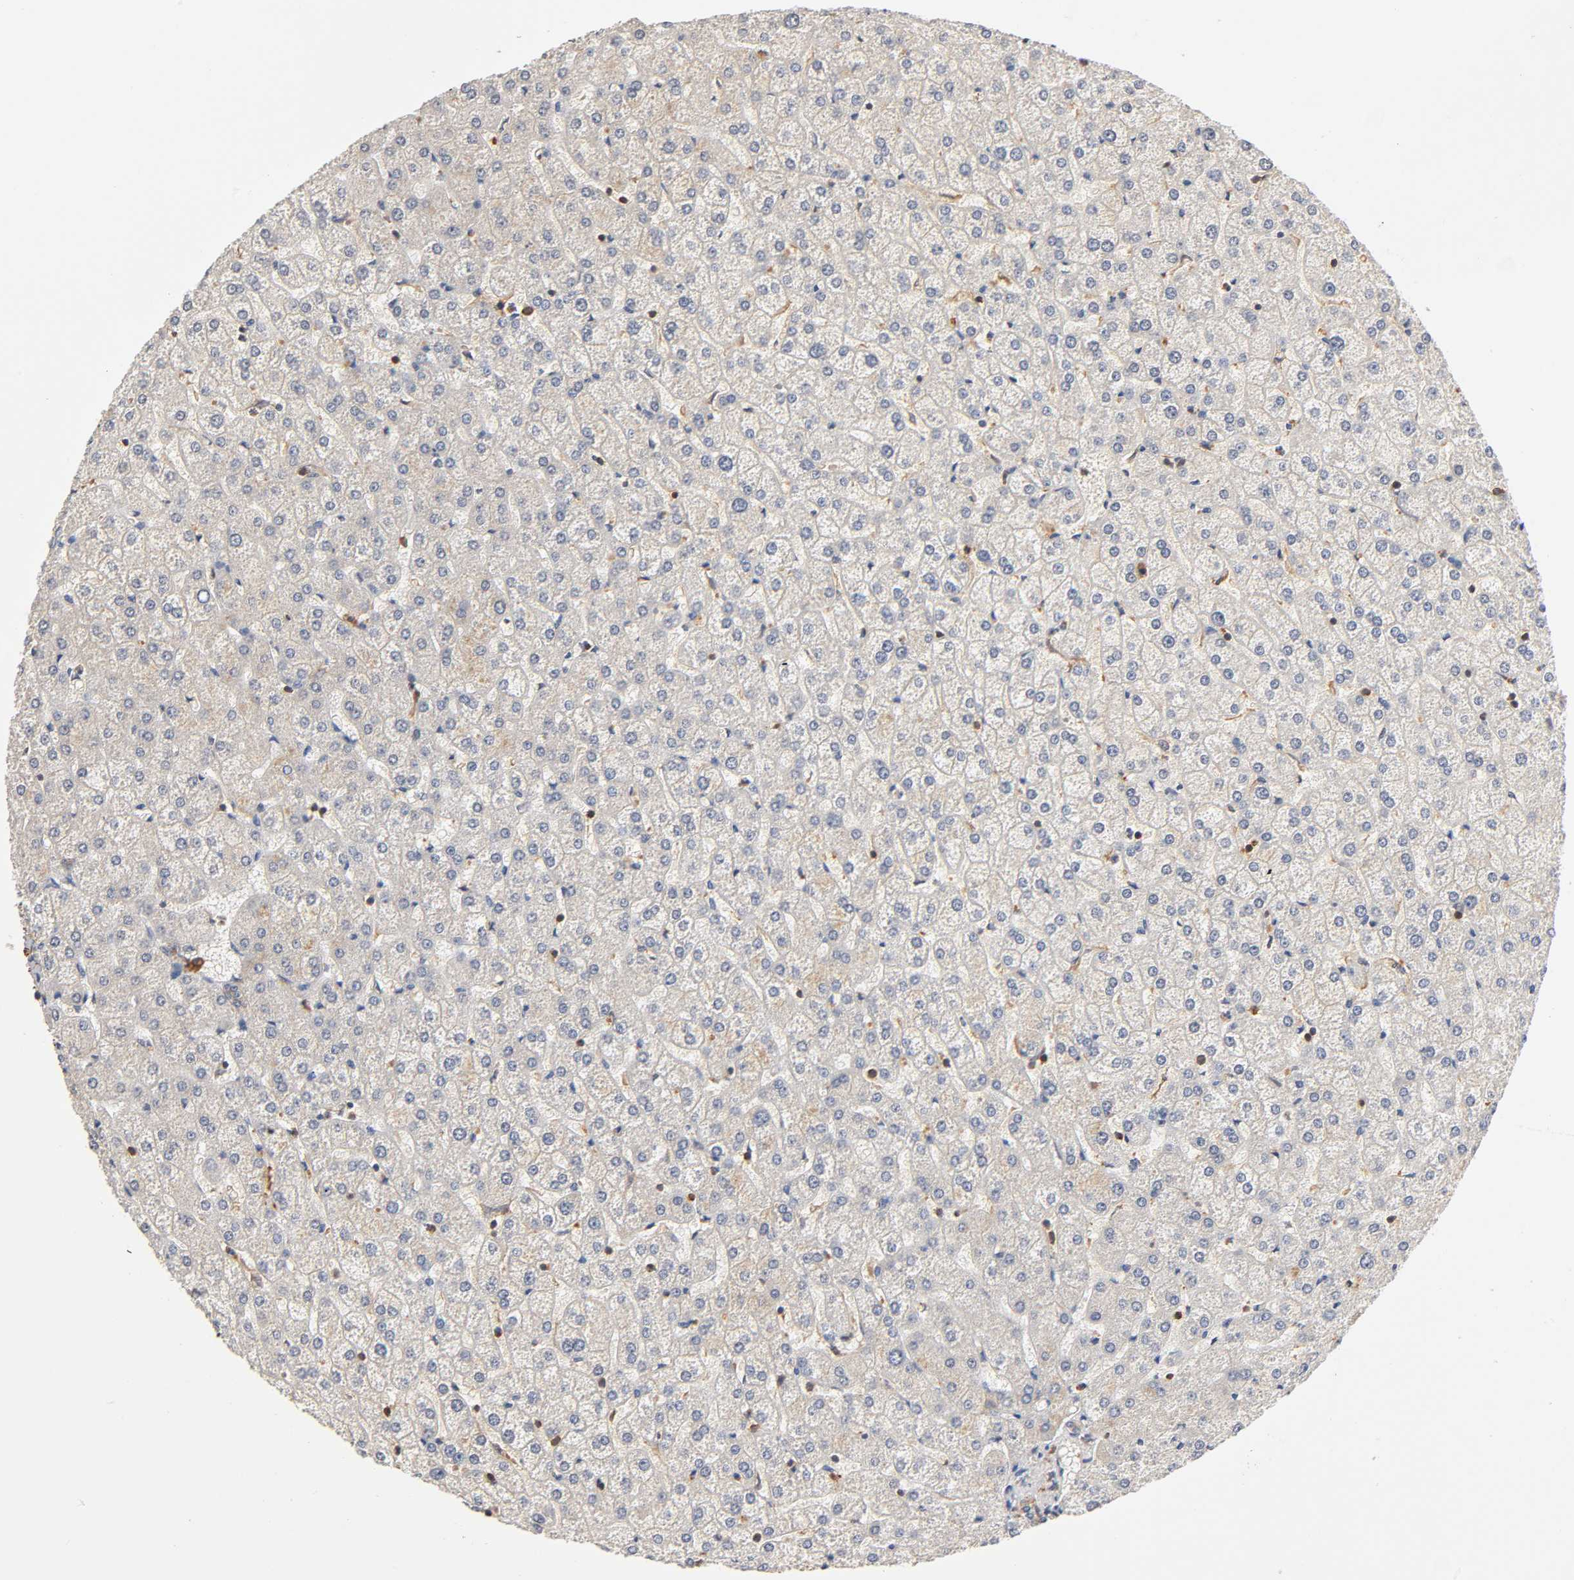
{"staining": {"intensity": "moderate", "quantity": ">75%", "location": "cytoplasmic/membranous"}, "tissue": "liver", "cell_type": "Cholangiocytes", "image_type": "normal", "snomed": [{"axis": "morphology", "description": "Normal tissue, NOS"}, {"axis": "topography", "description": "Liver"}], "caption": "Moderate cytoplasmic/membranous positivity is identified in approximately >75% of cholangiocytes in benign liver.", "gene": "ACTR2", "patient": {"sex": "female", "age": 32}}